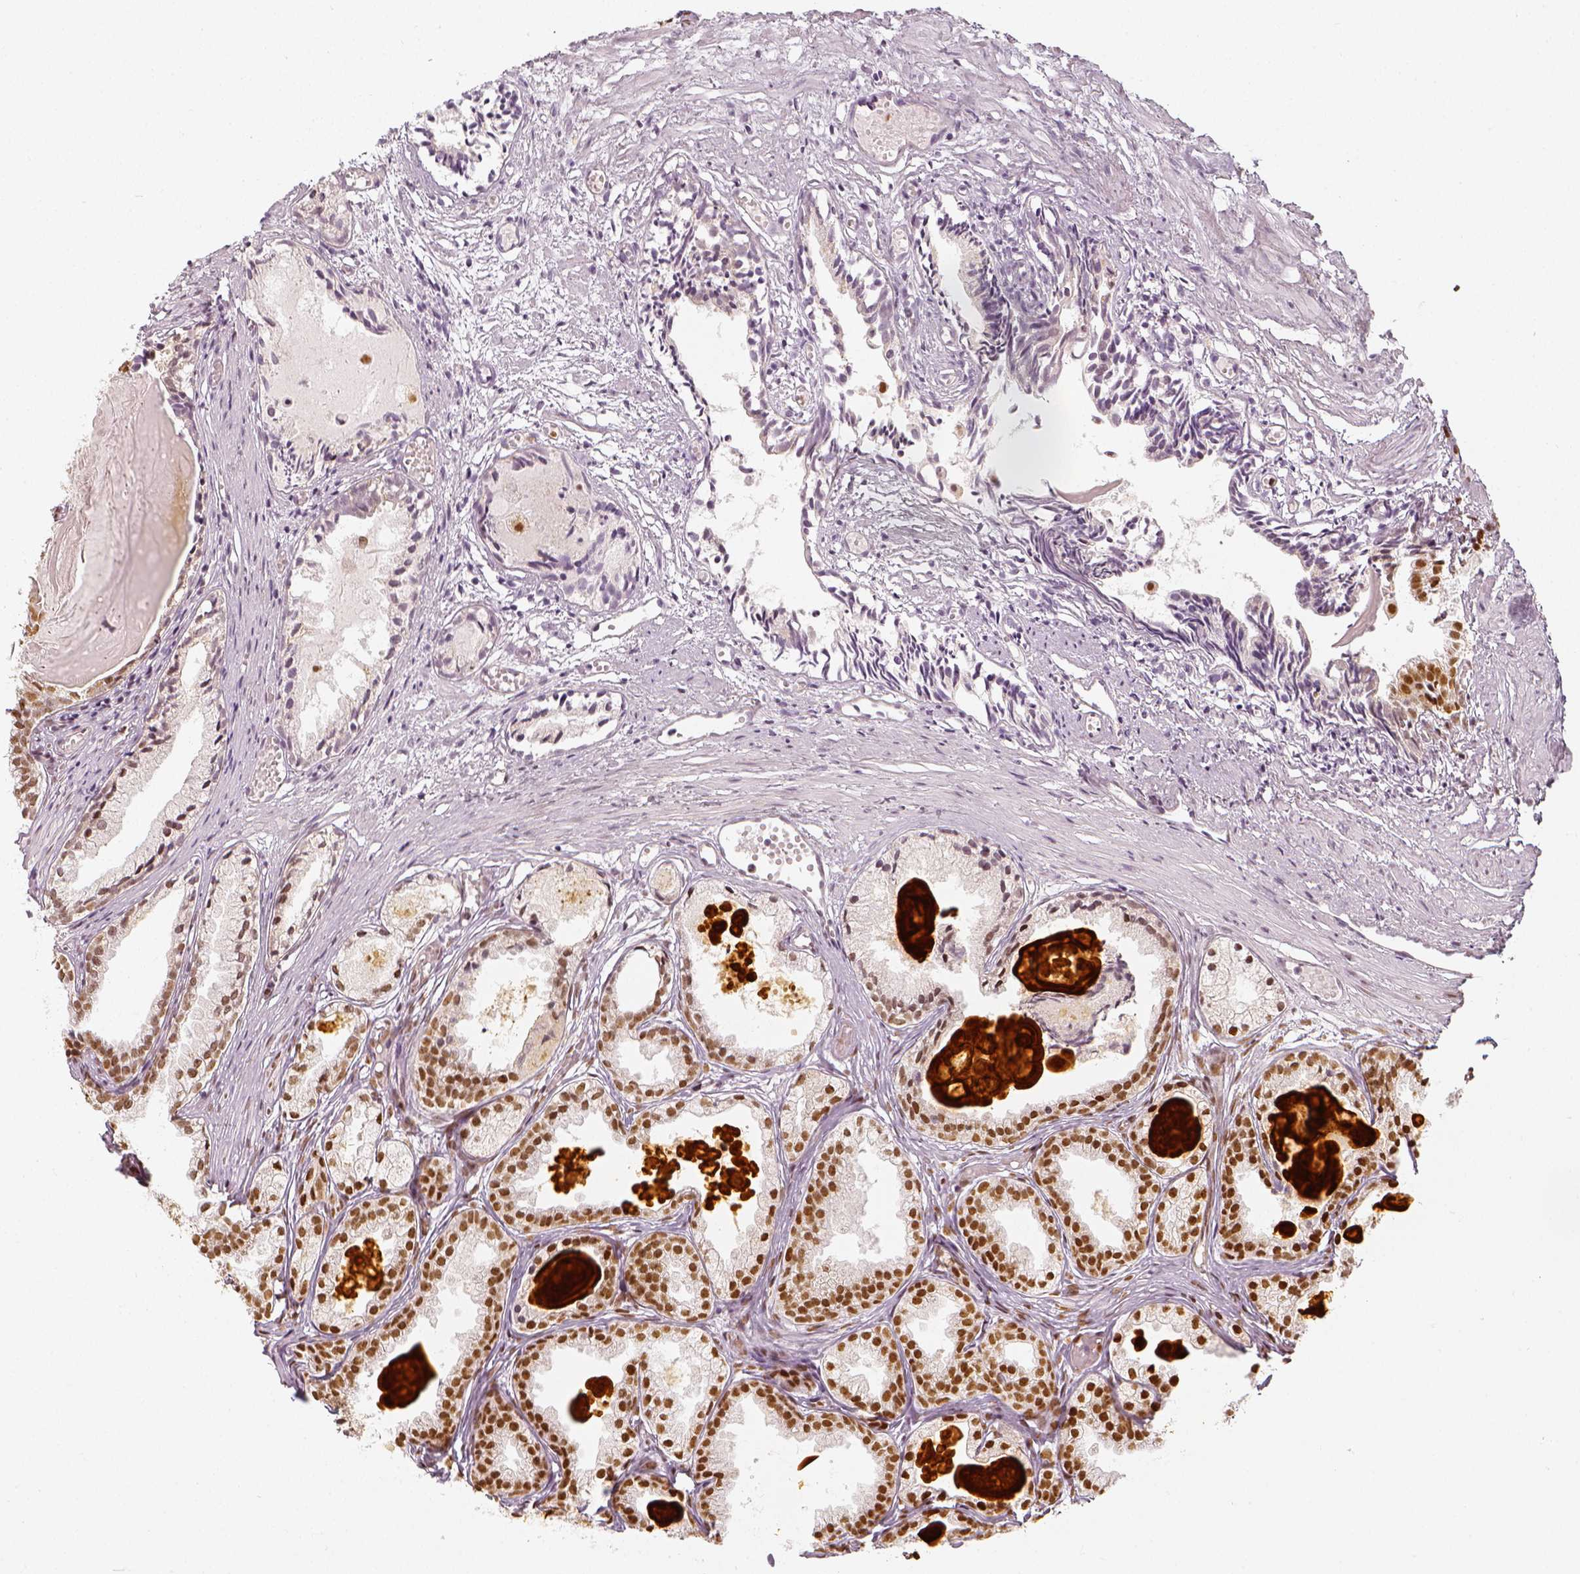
{"staining": {"intensity": "strong", "quantity": ">75%", "location": "nuclear"}, "tissue": "prostate cancer", "cell_type": "Tumor cells", "image_type": "cancer", "snomed": [{"axis": "morphology", "description": "Adenocarcinoma, High grade"}, {"axis": "topography", "description": "Prostate"}], "caption": "Immunohistochemical staining of human prostate high-grade adenocarcinoma exhibits high levels of strong nuclear protein expression in about >75% of tumor cells.", "gene": "KDM5B", "patient": {"sex": "male", "age": 81}}